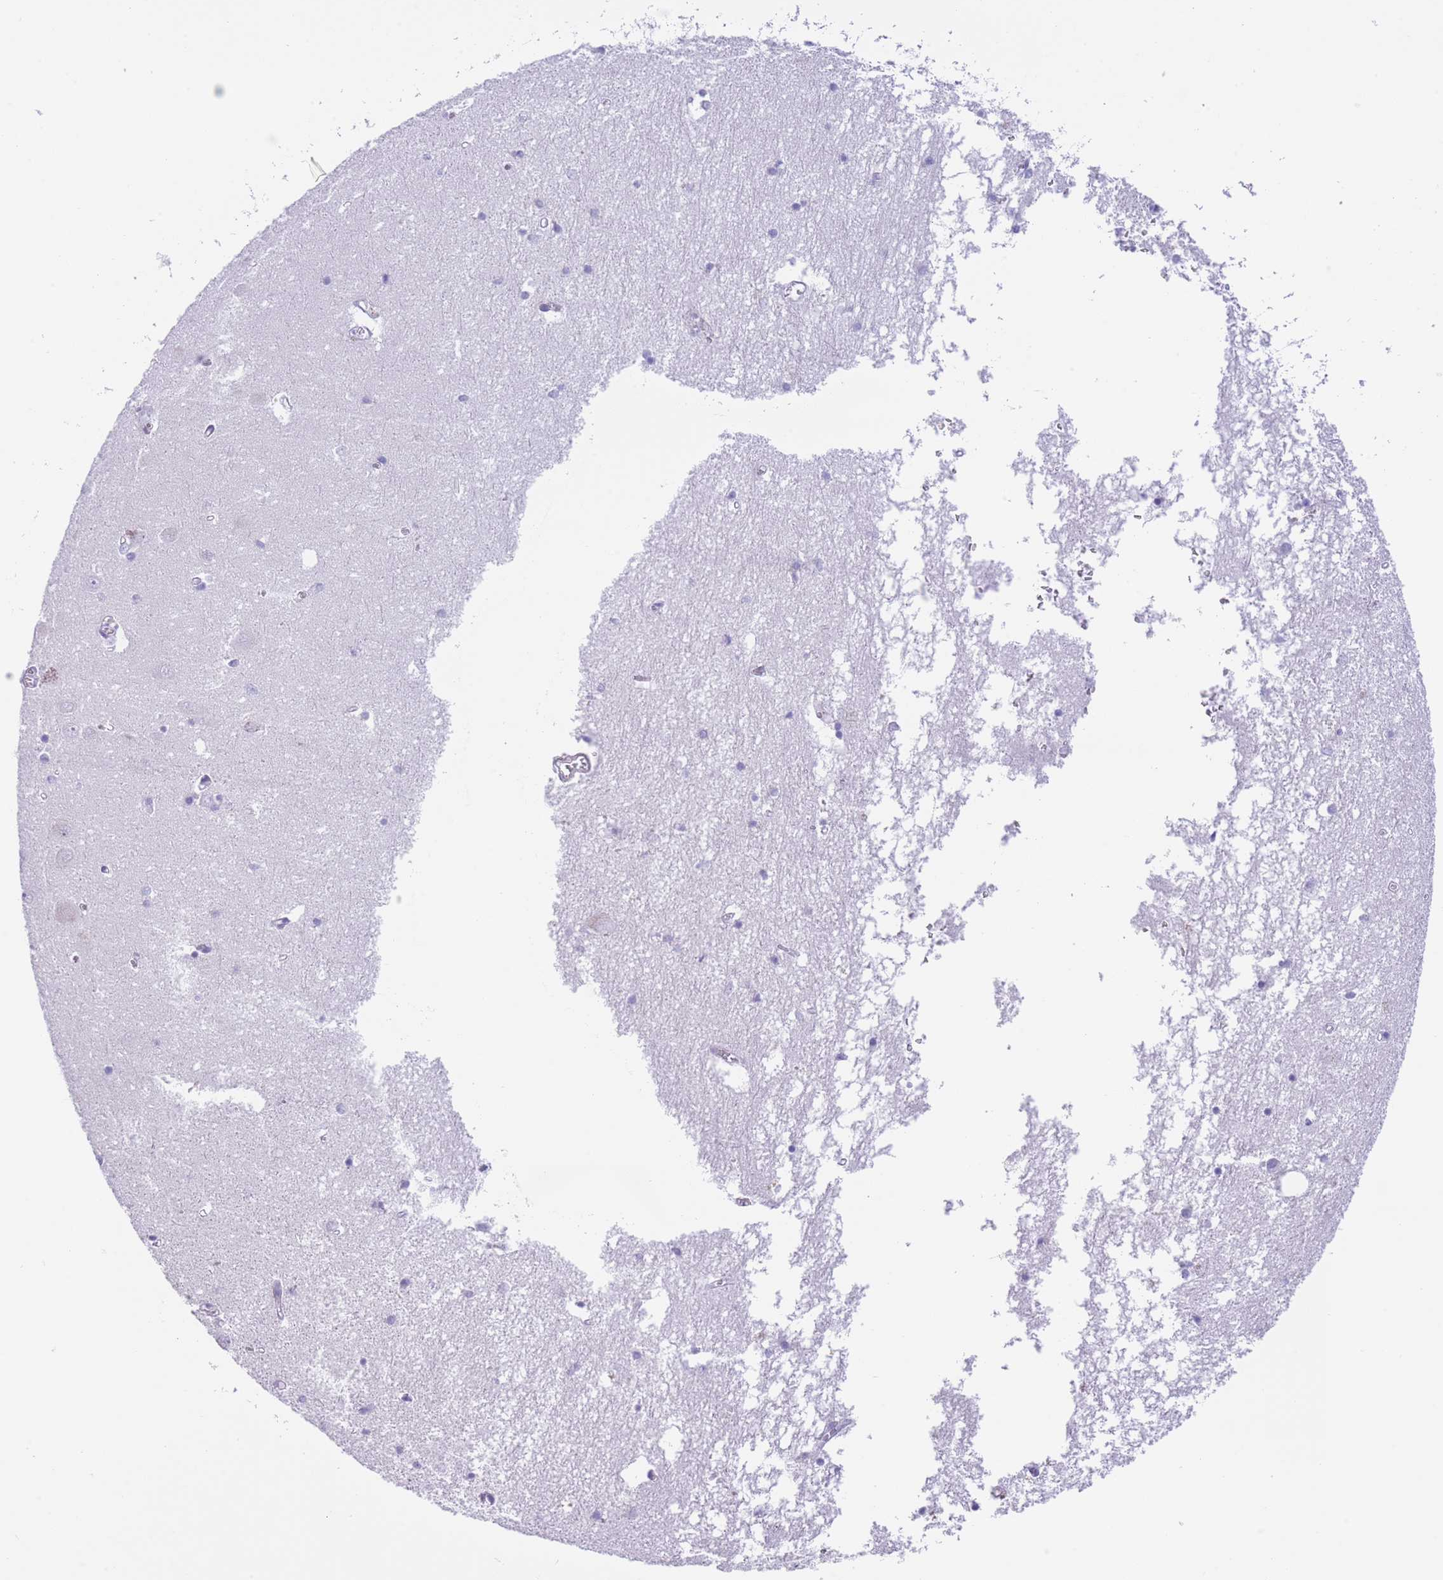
{"staining": {"intensity": "negative", "quantity": "none", "location": "none"}, "tissue": "hippocampus", "cell_type": "Glial cells", "image_type": "normal", "snomed": [{"axis": "morphology", "description": "Normal tissue, NOS"}, {"axis": "topography", "description": "Hippocampus"}], "caption": "Hippocampus was stained to show a protein in brown. There is no significant staining in glial cells. (DAB (3,3'-diaminobenzidine) immunohistochemistry visualized using brightfield microscopy, high magnification).", "gene": "ENSG00000289258", "patient": {"sex": "male", "age": 70}}